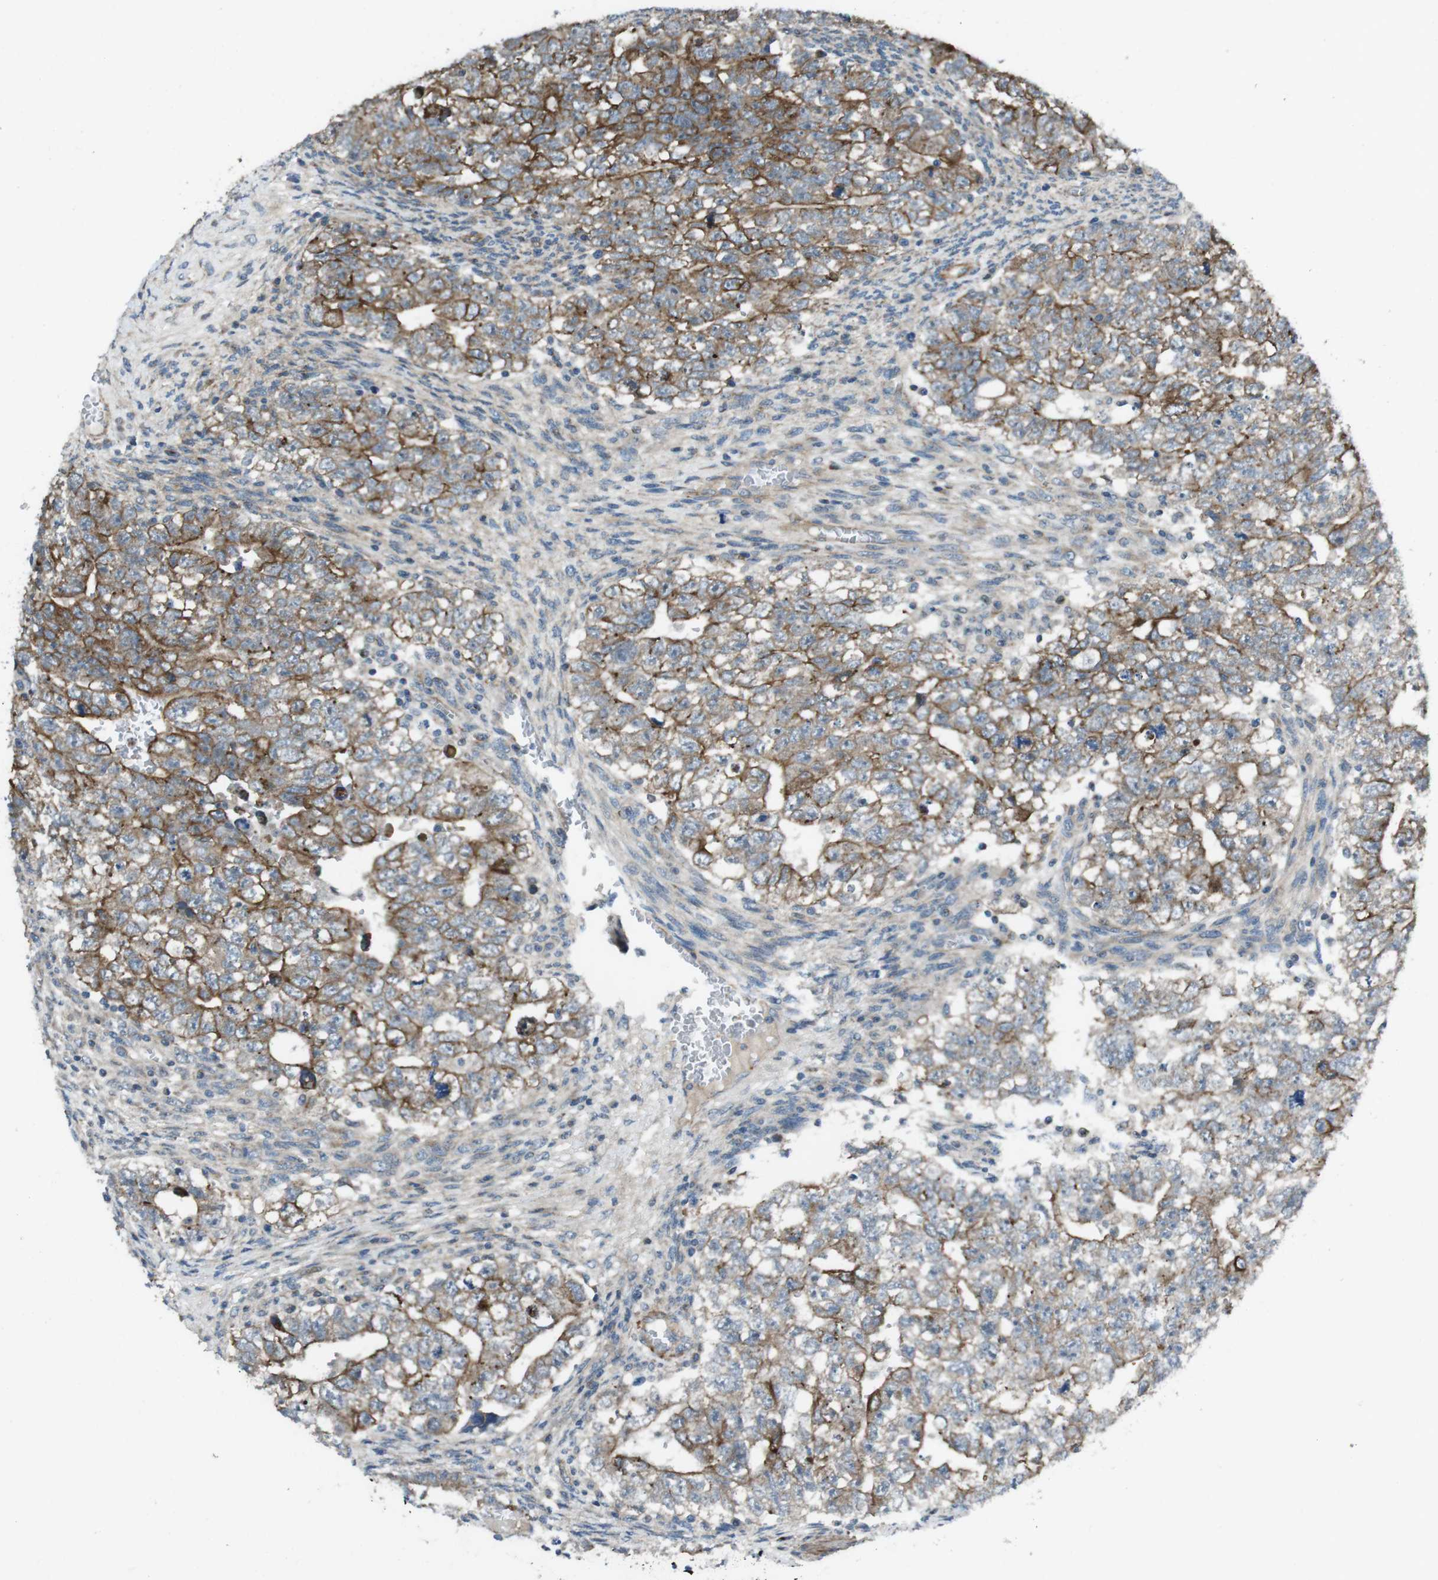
{"staining": {"intensity": "moderate", "quantity": ">75%", "location": "cytoplasmic/membranous"}, "tissue": "testis cancer", "cell_type": "Tumor cells", "image_type": "cancer", "snomed": [{"axis": "morphology", "description": "Seminoma, NOS"}, {"axis": "morphology", "description": "Carcinoma, Embryonal, NOS"}, {"axis": "topography", "description": "Testis"}], "caption": "IHC histopathology image of neoplastic tissue: testis embryonal carcinoma stained using IHC exhibits medium levels of moderate protein expression localized specifically in the cytoplasmic/membranous of tumor cells, appearing as a cytoplasmic/membranous brown color.", "gene": "FAM174B", "patient": {"sex": "male", "age": 38}}